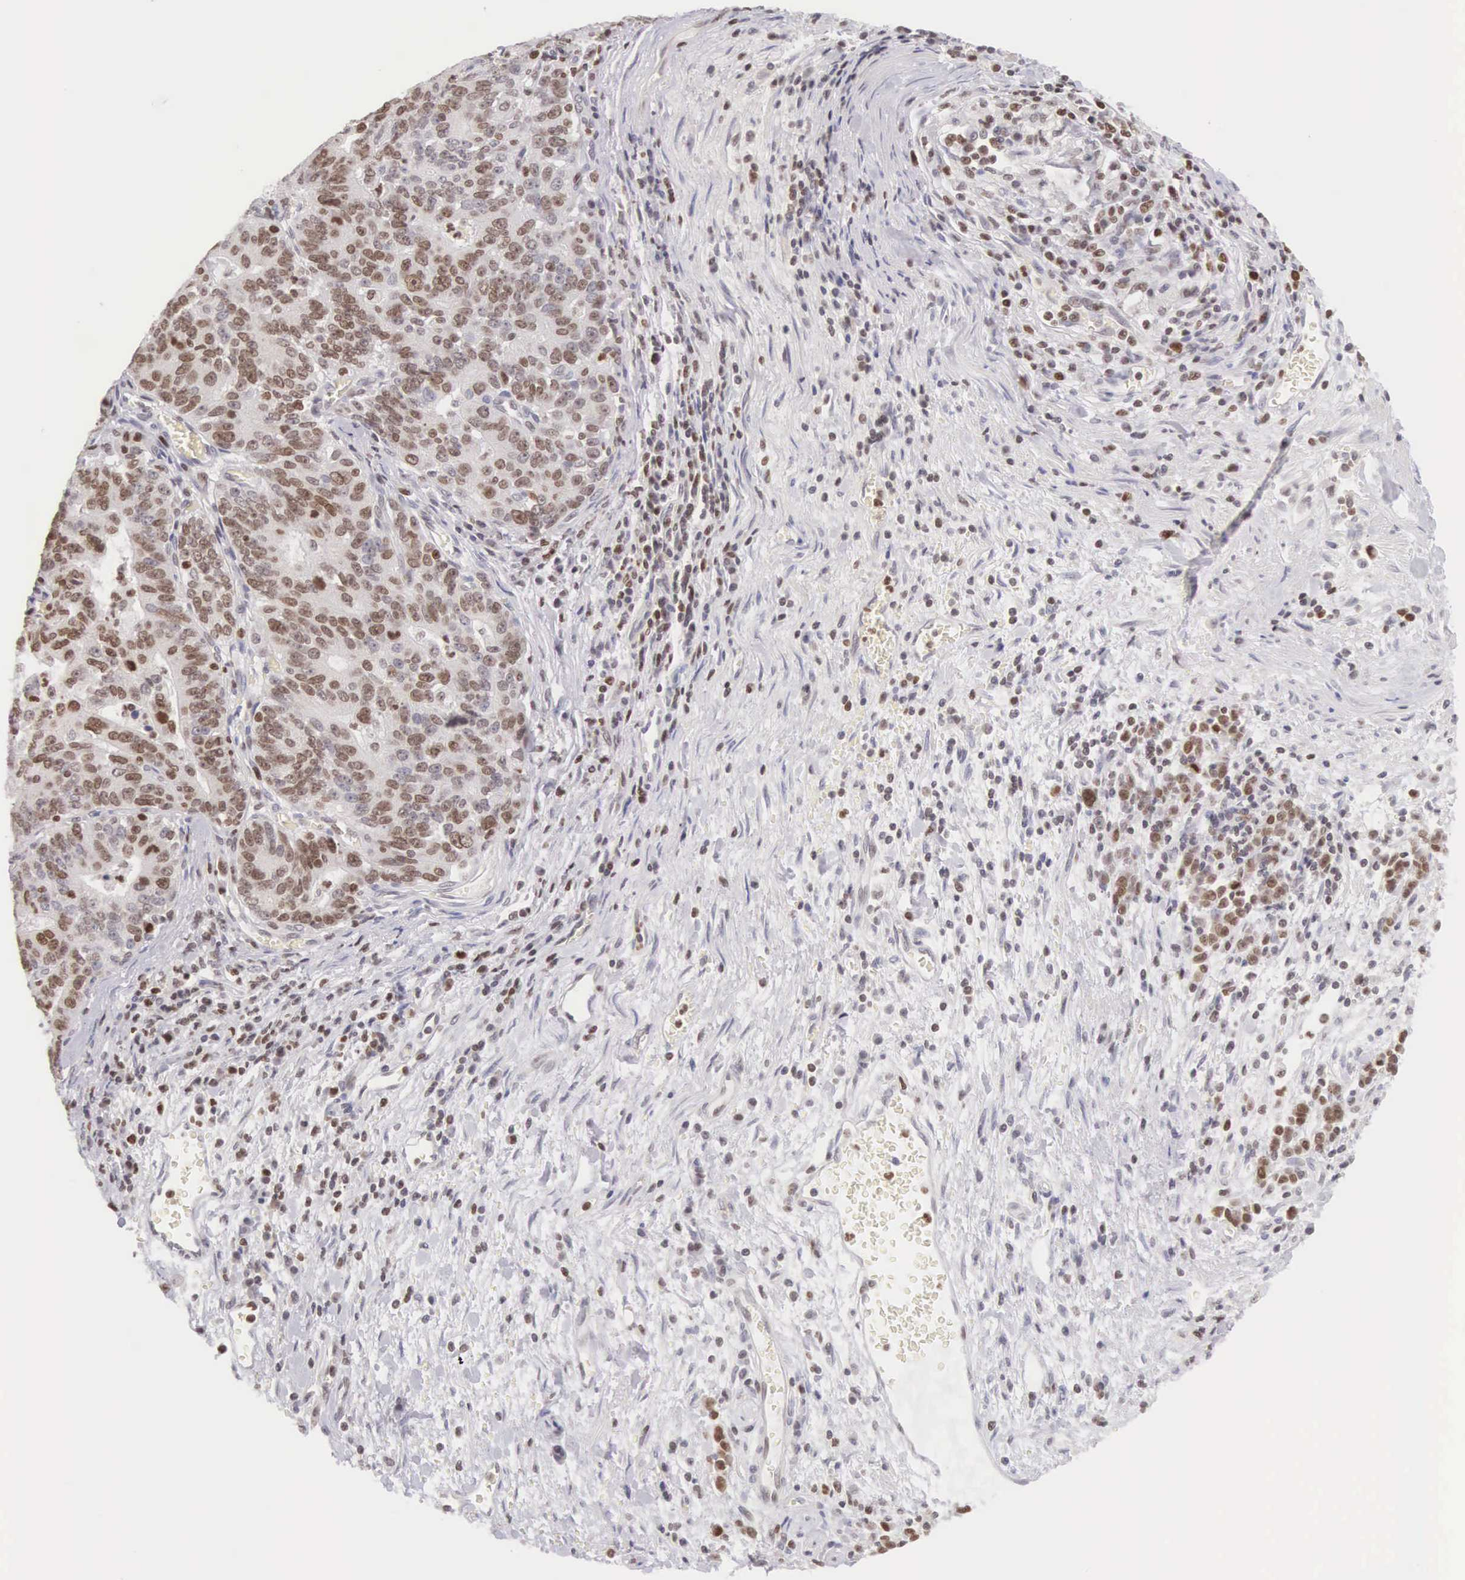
{"staining": {"intensity": "strong", "quantity": ">75%", "location": "nuclear"}, "tissue": "stomach cancer", "cell_type": "Tumor cells", "image_type": "cancer", "snomed": [{"axis": "morphology", "description": "Adenocarcinoma, NOS"}, {"axis": "topography", "description": "Stomach, upper"}], "caption": "Adenocarcinoma (stomach) stained with a brown dye exhibits strong nuclear positive positivity in about >75% of tumor cells.", "gene": "VRK1", "patient": {"sex": "female", "age": 50}}